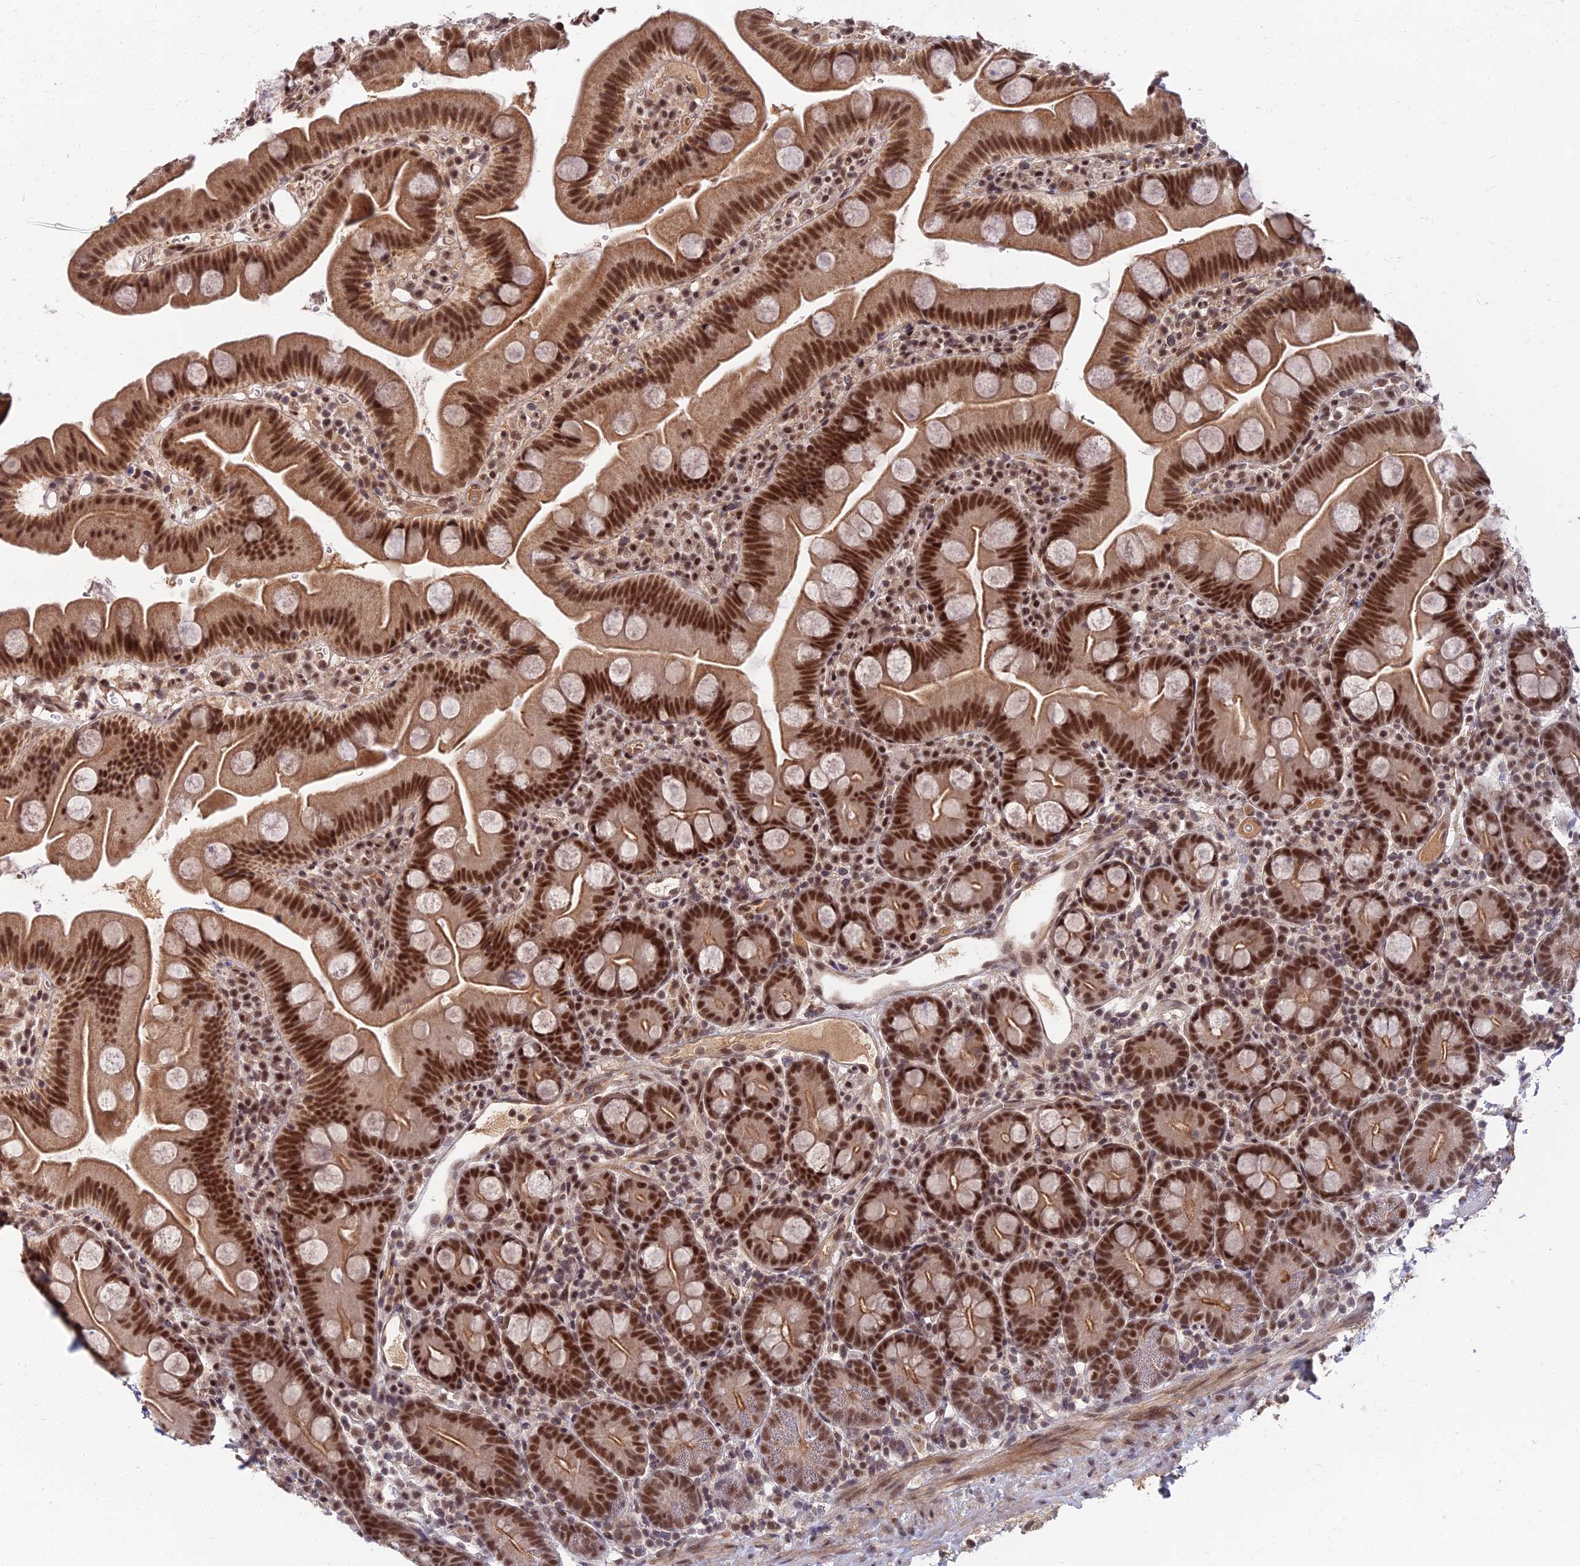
{"staining": {"intensity": "strong", "quantity": ">75%", "location": "cytoplasmic/membranous,nuclear"}, "tissue": "small intestine", "cell_type": "Glandular cells", "image_type": "normal", "snomed": [{"axis": "morphology", "description": "Normal tissue, NOS"}, {"axis": "topography", "description": "Small intestine"}], "caption": "A high amount of strong cytoplasmic/membranous,nuclear staining is seen in approximately >75% of glandular cells in benign small intestine.", "gene": "TCEA2", "patient": {"sex": "female", "age": 68}}